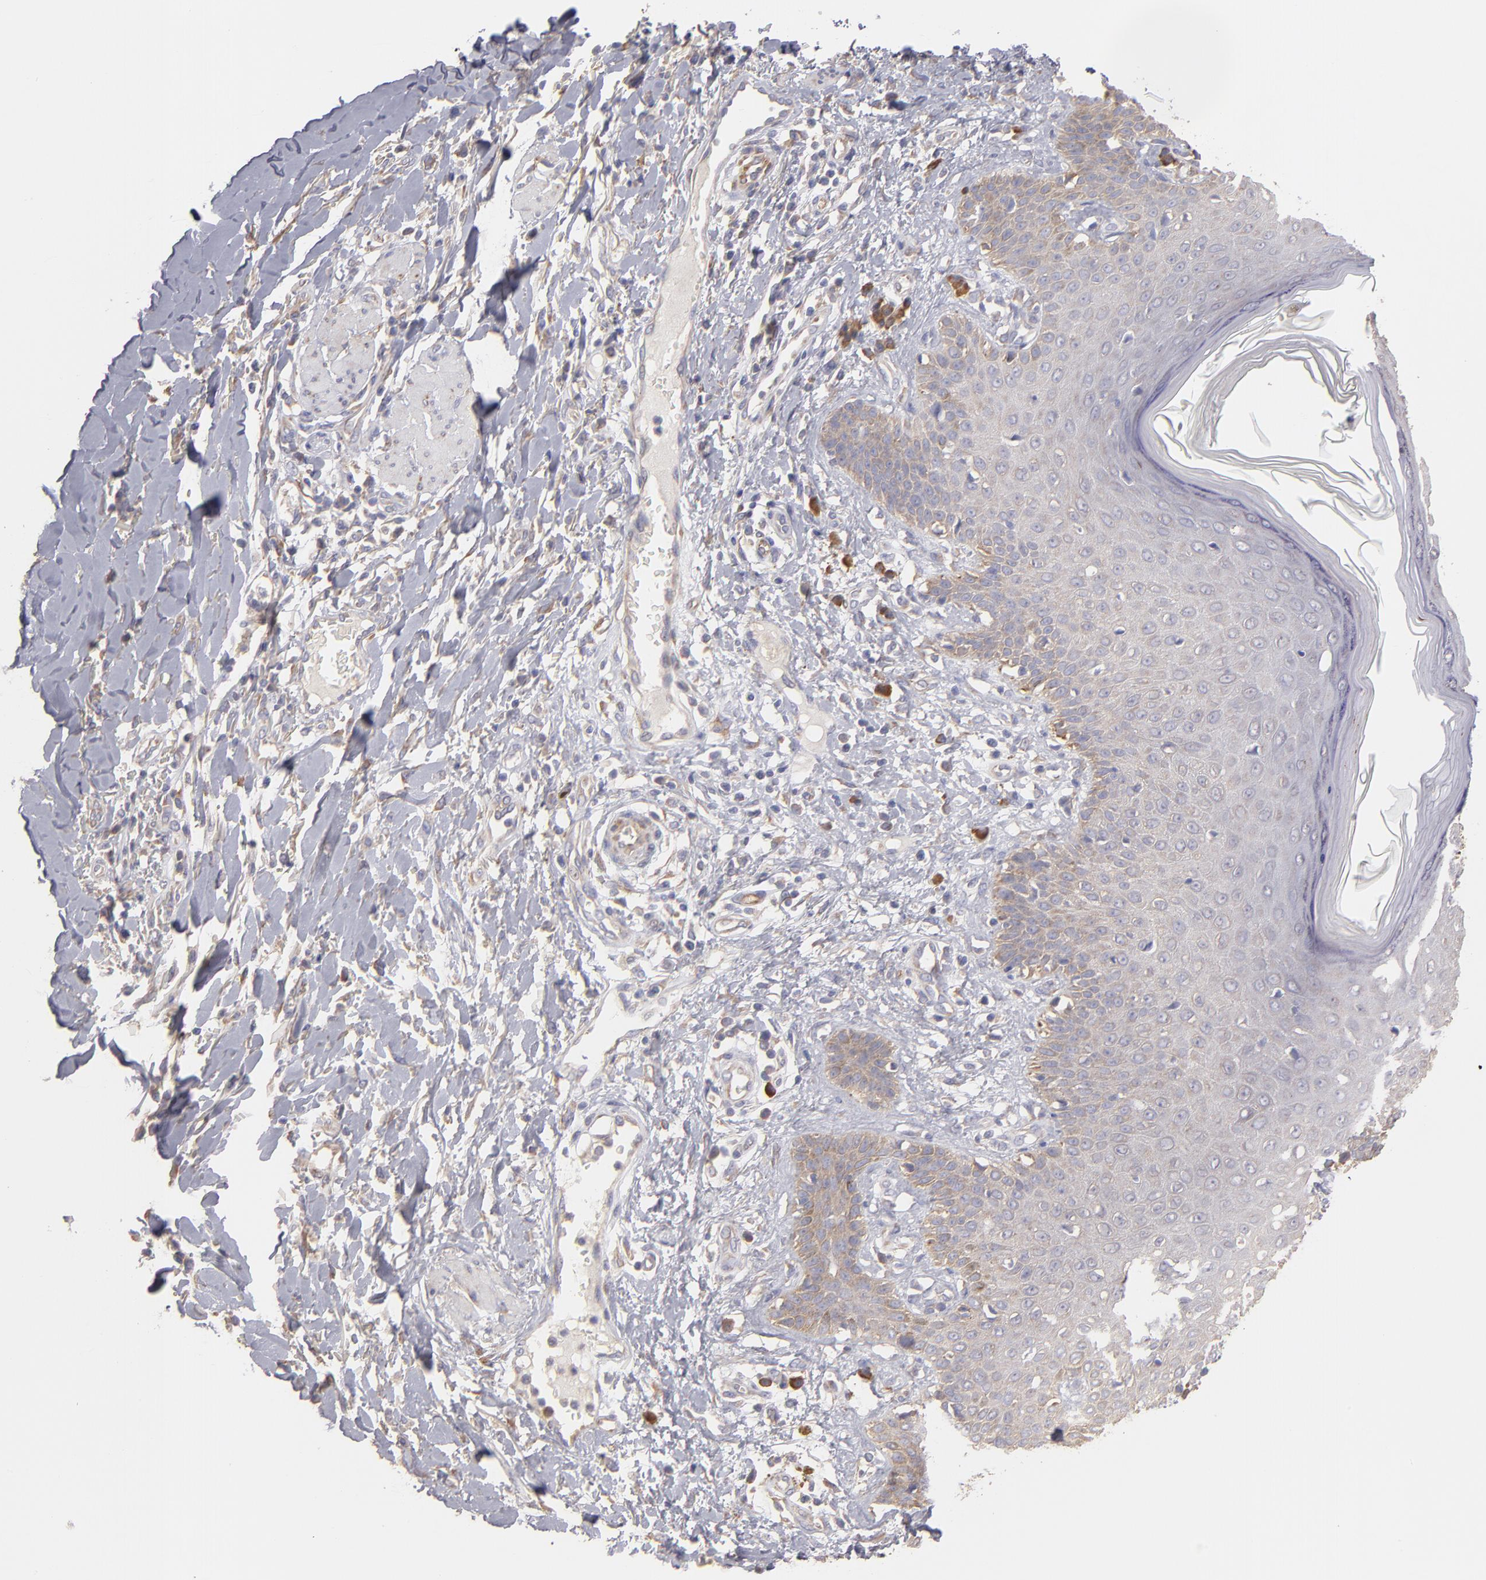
{"staining": {"intensity": "weak", "quantity": "<25%", "location": "cytoplasmic/membranous"}, "tissue": "skin cancer", "cell_type": "Tumor cells", "image_type": "cancer", "snomed": [{"axis": "morphology", "description": "Squamous cell carcinoma, NOS"}, {"axis": "topography", "description": "Skin"}], "caption": "IHC micrograph of neoplastic tissue: skin squamous cell carcinoma stained with DAB displays no significant protein expression in tumor cells.", "gene": "ENTPD5", "patient": {"sex": "female", "age": 59}}